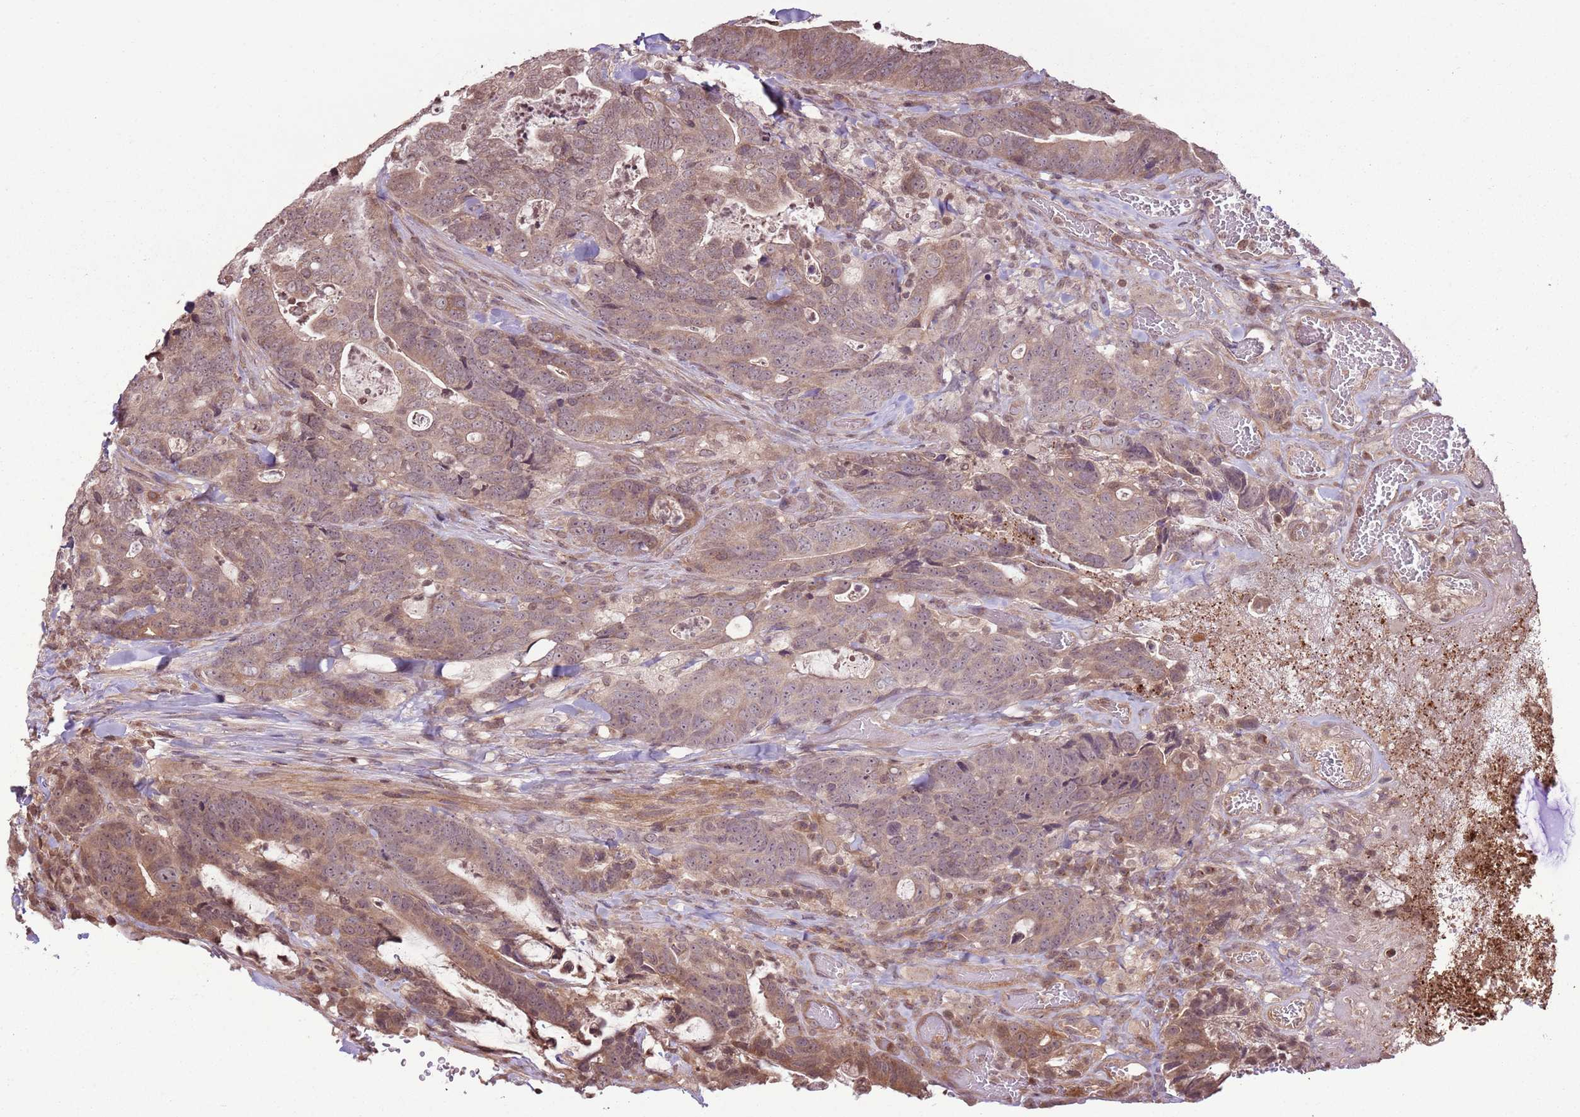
{"staining": {"intensity": "moderate", "quantity": ">75%", "location": "cytoplasmic/membranous"}, "tissue": "colorectal cancer", "cell_type": "Tumor cells", "image_type": "cancer", "snomed": [{"axis": "morphology", "description": "Adenocarcinoma, NOS"}, {"axis": "topography", "description": "Colon"}], "caption": "DAB immunohistochemical staining of colorectal cancer exhibits moderate cytoplasmic/membranous protein positivity in approximately >75% of tumor cells. Using DAB (3,3'-diaminobenzidine) (brown) and hematoxylin (blue) stains, captured at high magnification using brightfield microscopy.", "gene": "CAPN9", "patient": {"sex": "female", "age": 82}}